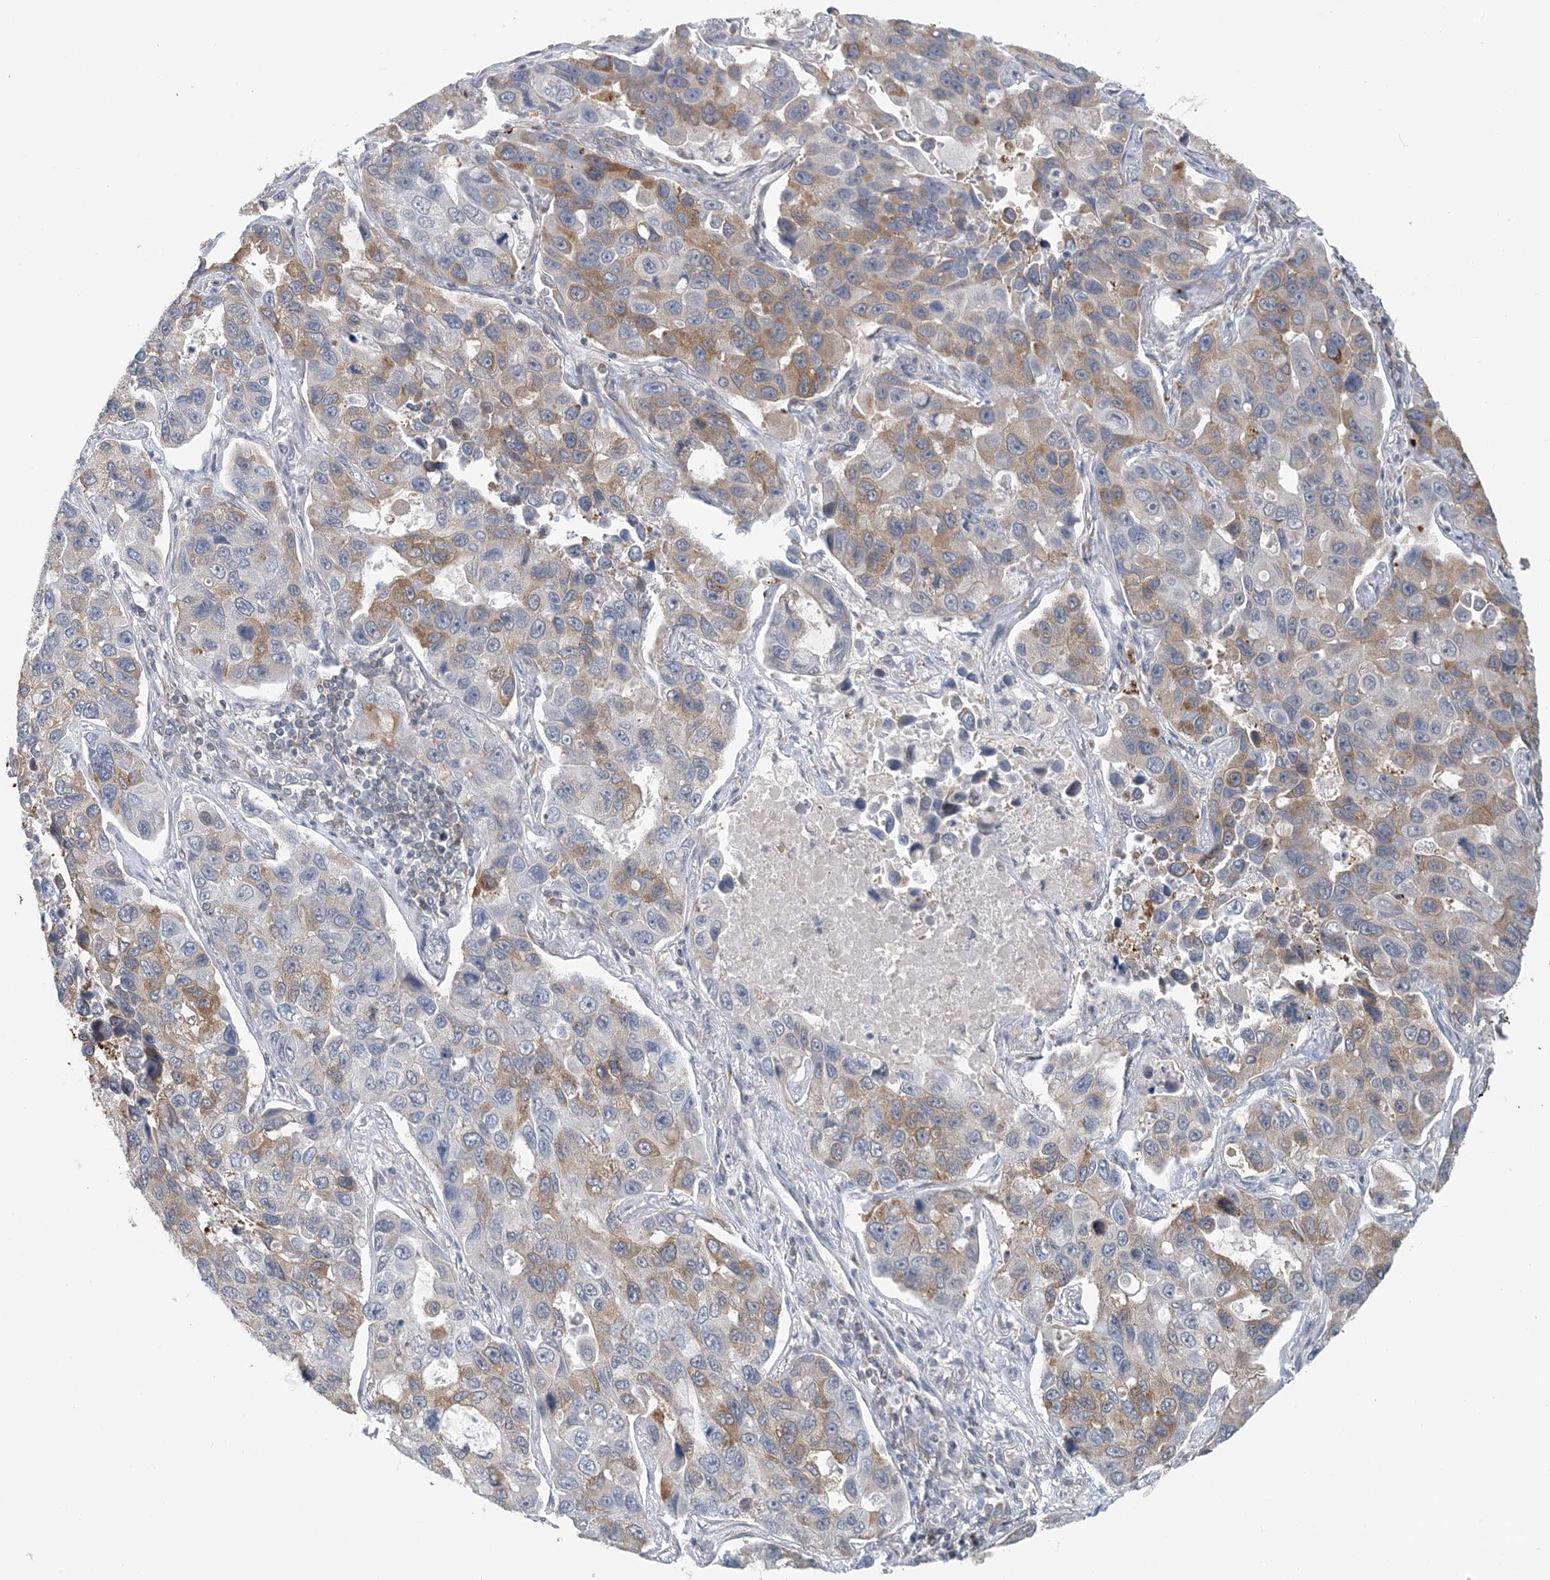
{"staining": {"intensity": "moderate", "quantity": "25%-75%", "location": "cytoplasmic/membranous"}, "tissue": "lung cancer", "cell_type": "Tumor cells", "image_type": "cancer", "snomed": [{"axis": "morphology", "description": "Adenocarcinoma, NOS"}, {"axis": "topography", "description": "Lung"}], "caption": "Human lung adenocarcinoma stained with a protein marker reveals moderate staining in tumor cells.", "gene": "ATP13A2", "patient": {"sex": "male", "age": 64}}